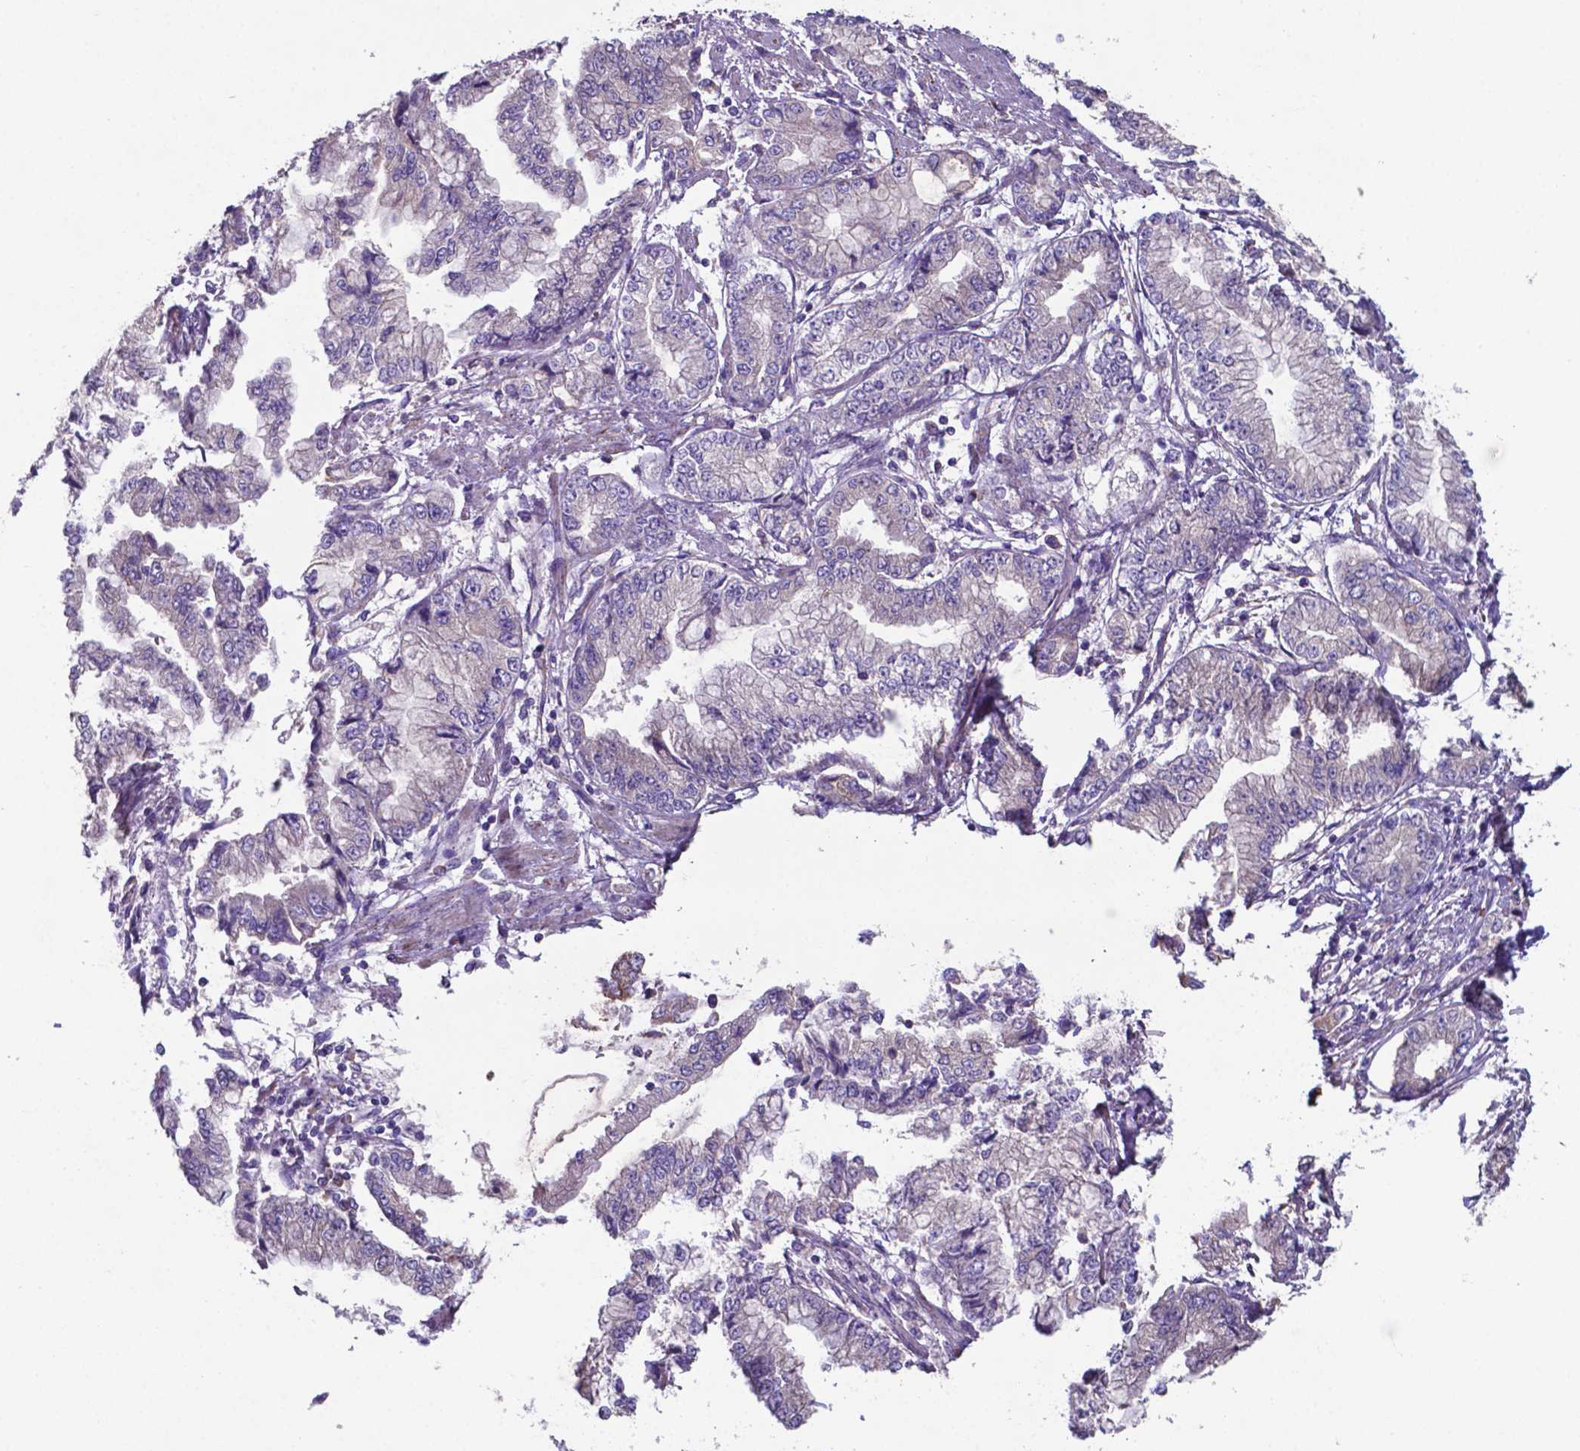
{"staining": {"intensity": "negative", "quantity": "none", "location": "none"}, "tissue": "stomach cancer", "cell_type": "Tumor cells", "image_type": "cancer", "snomed": [{"axis": "morphology", "description": "Adenocarcinoma, NOS"}, {"axis": "topography", "description": "Stomach, upper"}], "caption": "This is an immunohistochemistry (IHC) image of stomach cancer. There is no staining in tumor cells.", "gene": "TYRO3", "patient": {"sex": "female", "age": 74}}